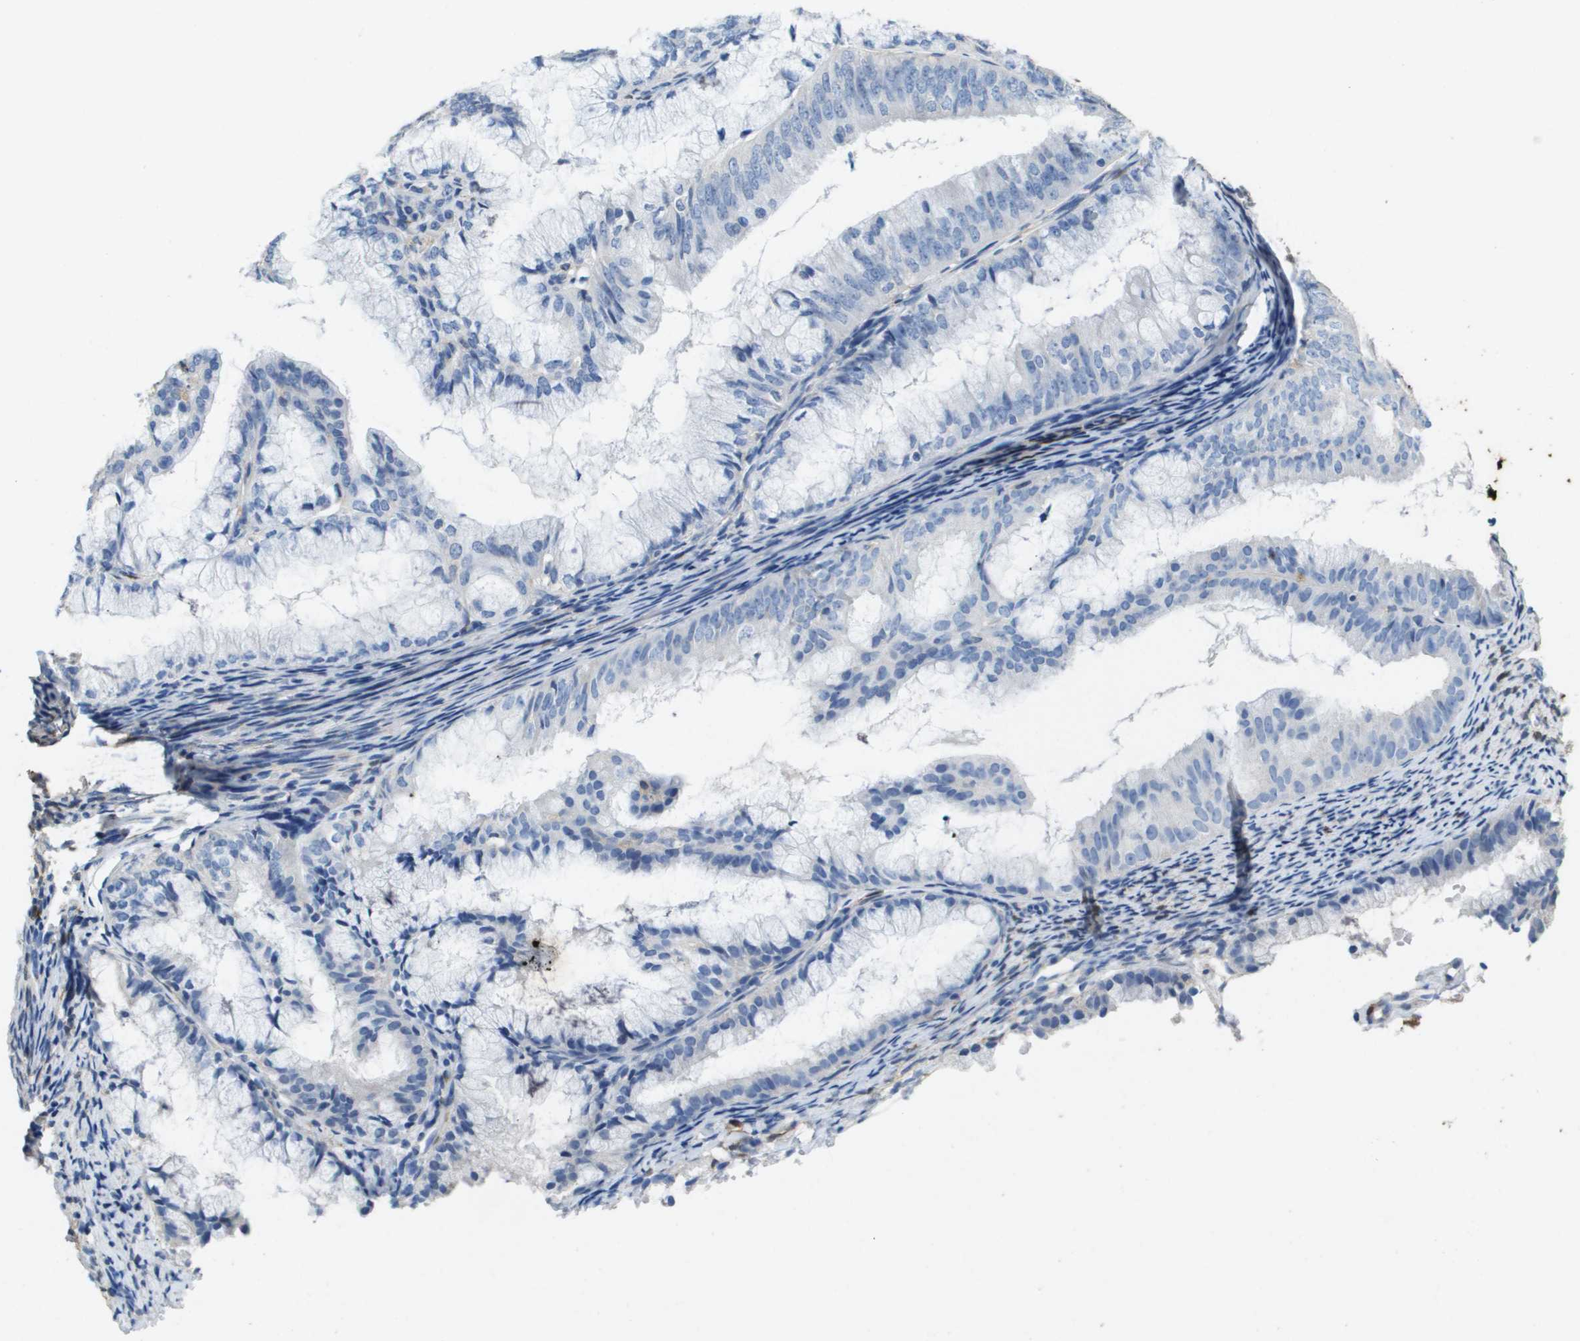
{"staining": {"intensity": "negative", "quantity": "none", "location": "none"}, "tissue": "endometrial cancer", "cell_type": "Tumor cells", "image_type": "cancer", "snomed": [{"axis": "morphology", "description": "Adenocarcinoma, NOS"}, {"axis": "topography", "description": "Endometrium"}], "caption": "Immunohistochemistry of adenocarcinoma (endometrial) reveals no staining in tumor cells.", "gene": "FABP5", "patient": {"sex": "female", "age": 63}}